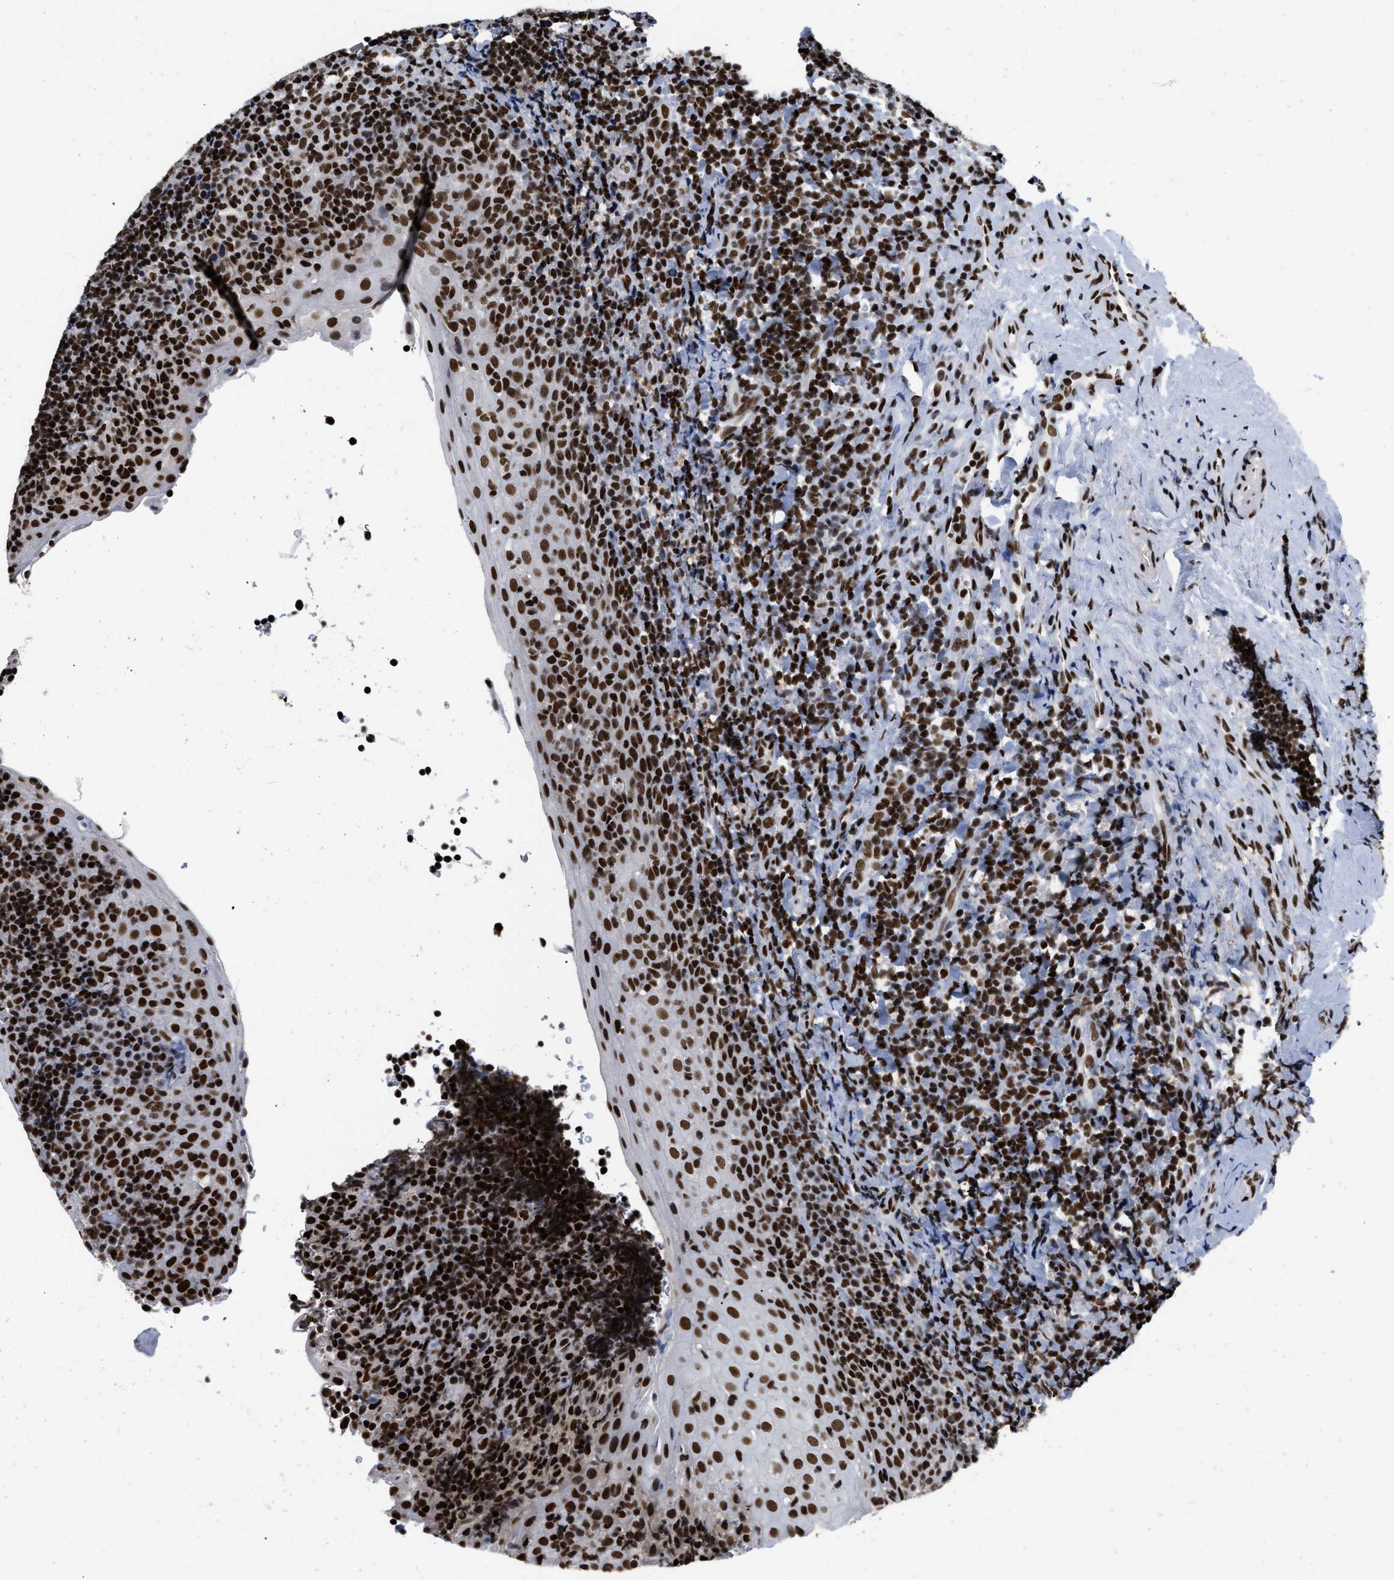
{"staining": {"intensity": "strong", "quantity": ">75%", "location": "nuclear"}, "tissue": "tonsil", "cell_type": "Germinal center cells", "image_type": "normal", "snomed": [{"axis": "morphology", "description": "Normal tissue, NOS"}, {"axis": "topography", "description": "Tonsil"}], "caption": "Immunohistochemical staining of benign human tonsil shows high levels of strong nuclear staining in about >75% of germinal center cells.", "gene": "CREB1", "patient": {"sex": "male", "age": 37}}